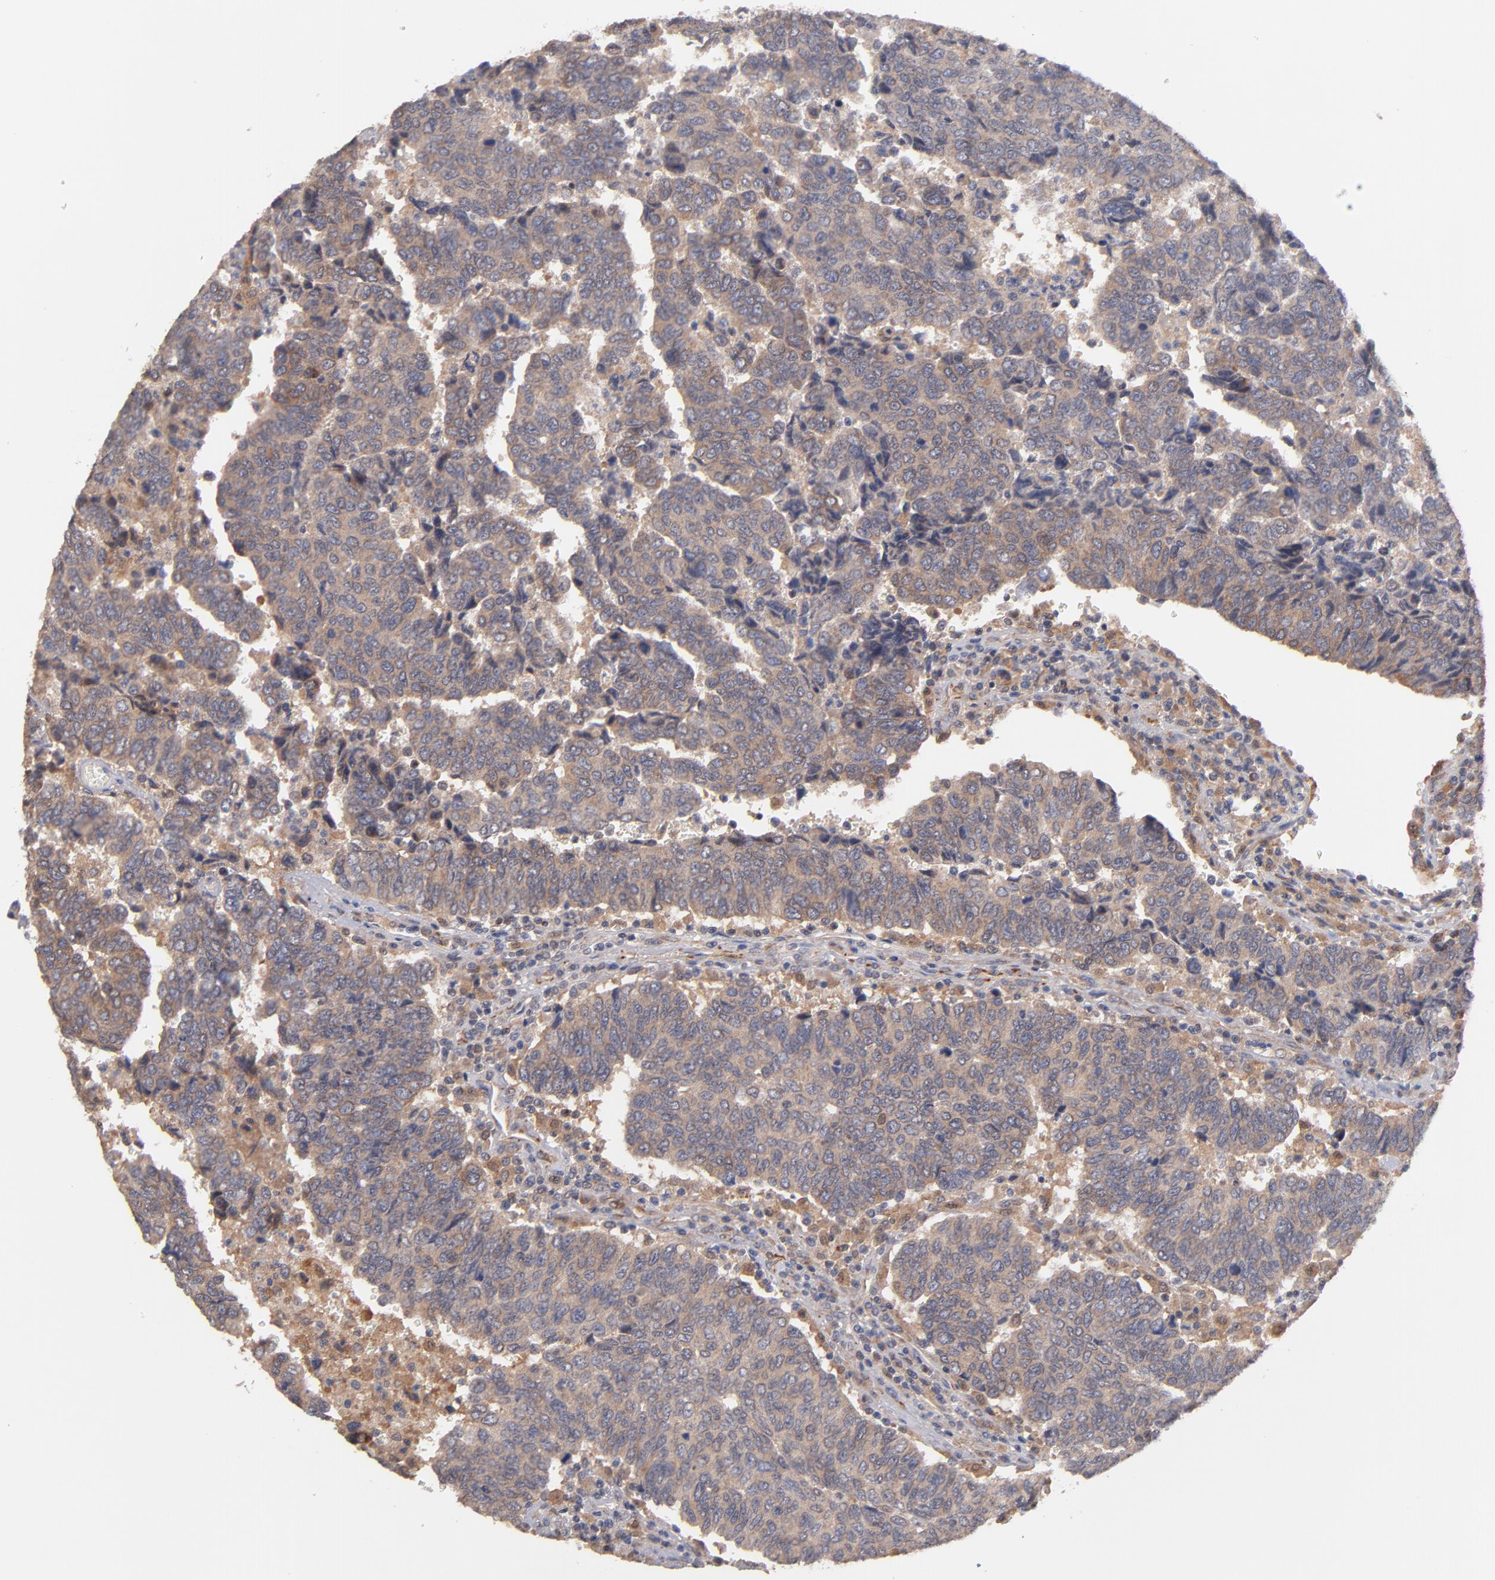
{"staining": {"intensity": "moderate", "quantity": ">75%", "location": "cytoplasmic/membranous"}, "tissue": "urothelial cancer", "cell_type": "Tumor cells", "image_type": "cancer", "snomed": [{"axis": "morphology", "description": "Urothelial carcinoma, High grade"}, {"axis": "topography", "description": "Urinary bladder"}], "caption": "Moderate cytoplasmic/membranous protein expression is seen in approximately >75% of tumor cells in urothelial cancer.", "gene": "GMFG", "patient": {"sex": "male", "age": 86}}